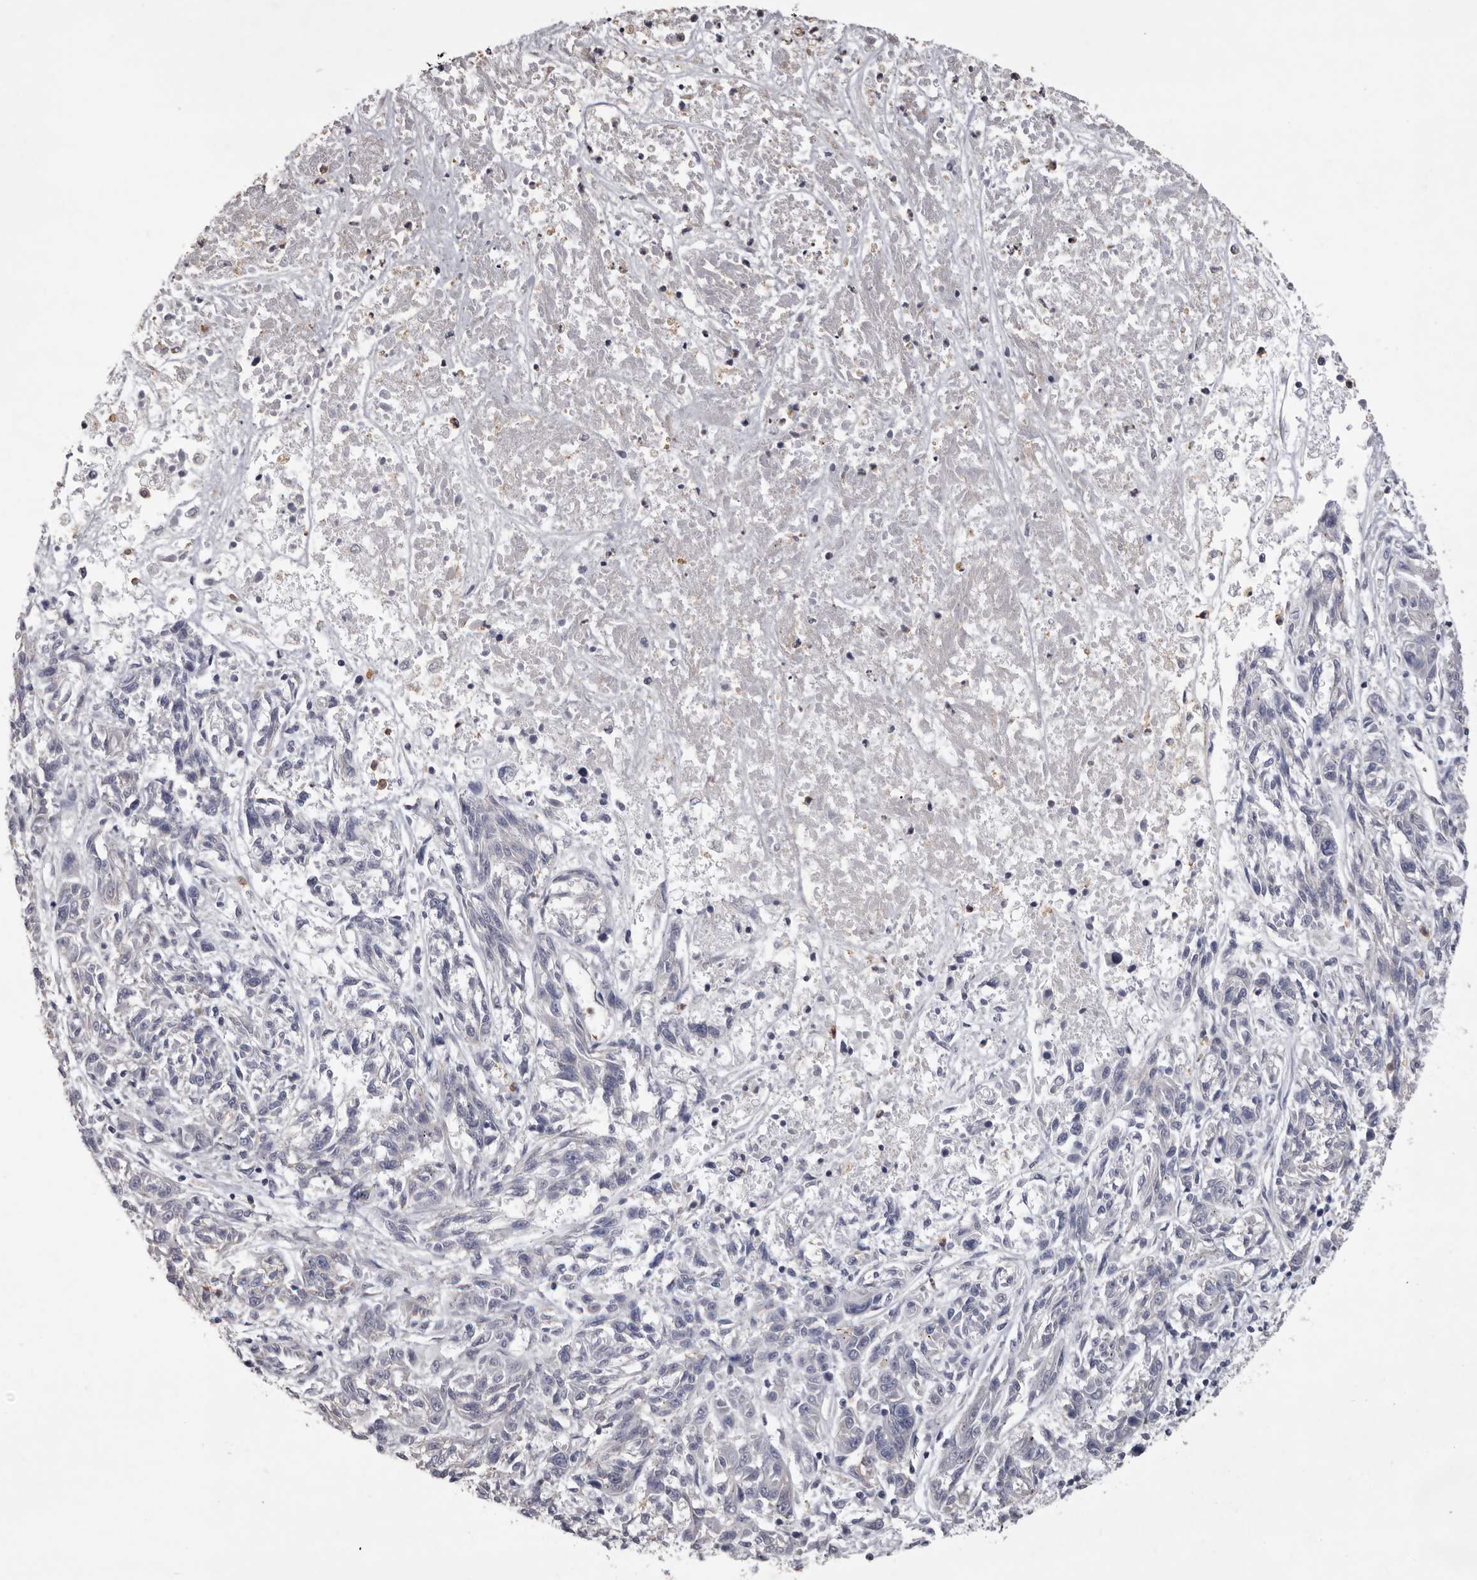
{"staining": {"intensity": "negative", "quantity": "none", "location": "none"}, "tissue": "melanoma", "cell_type": "Tumor cells", "image_type": "cancer", "snomed": [{"axis": "morphology", "description": "Malignant melanoma, NOS"}, {"axis": "topography", "description": "Skin"}], "caption": "Melanoma was stained to show a protein in brown. There is no significant staining in tumor cells.", "gene": "NKAIN4", "patient": {"sex": "male", "age": 53}}